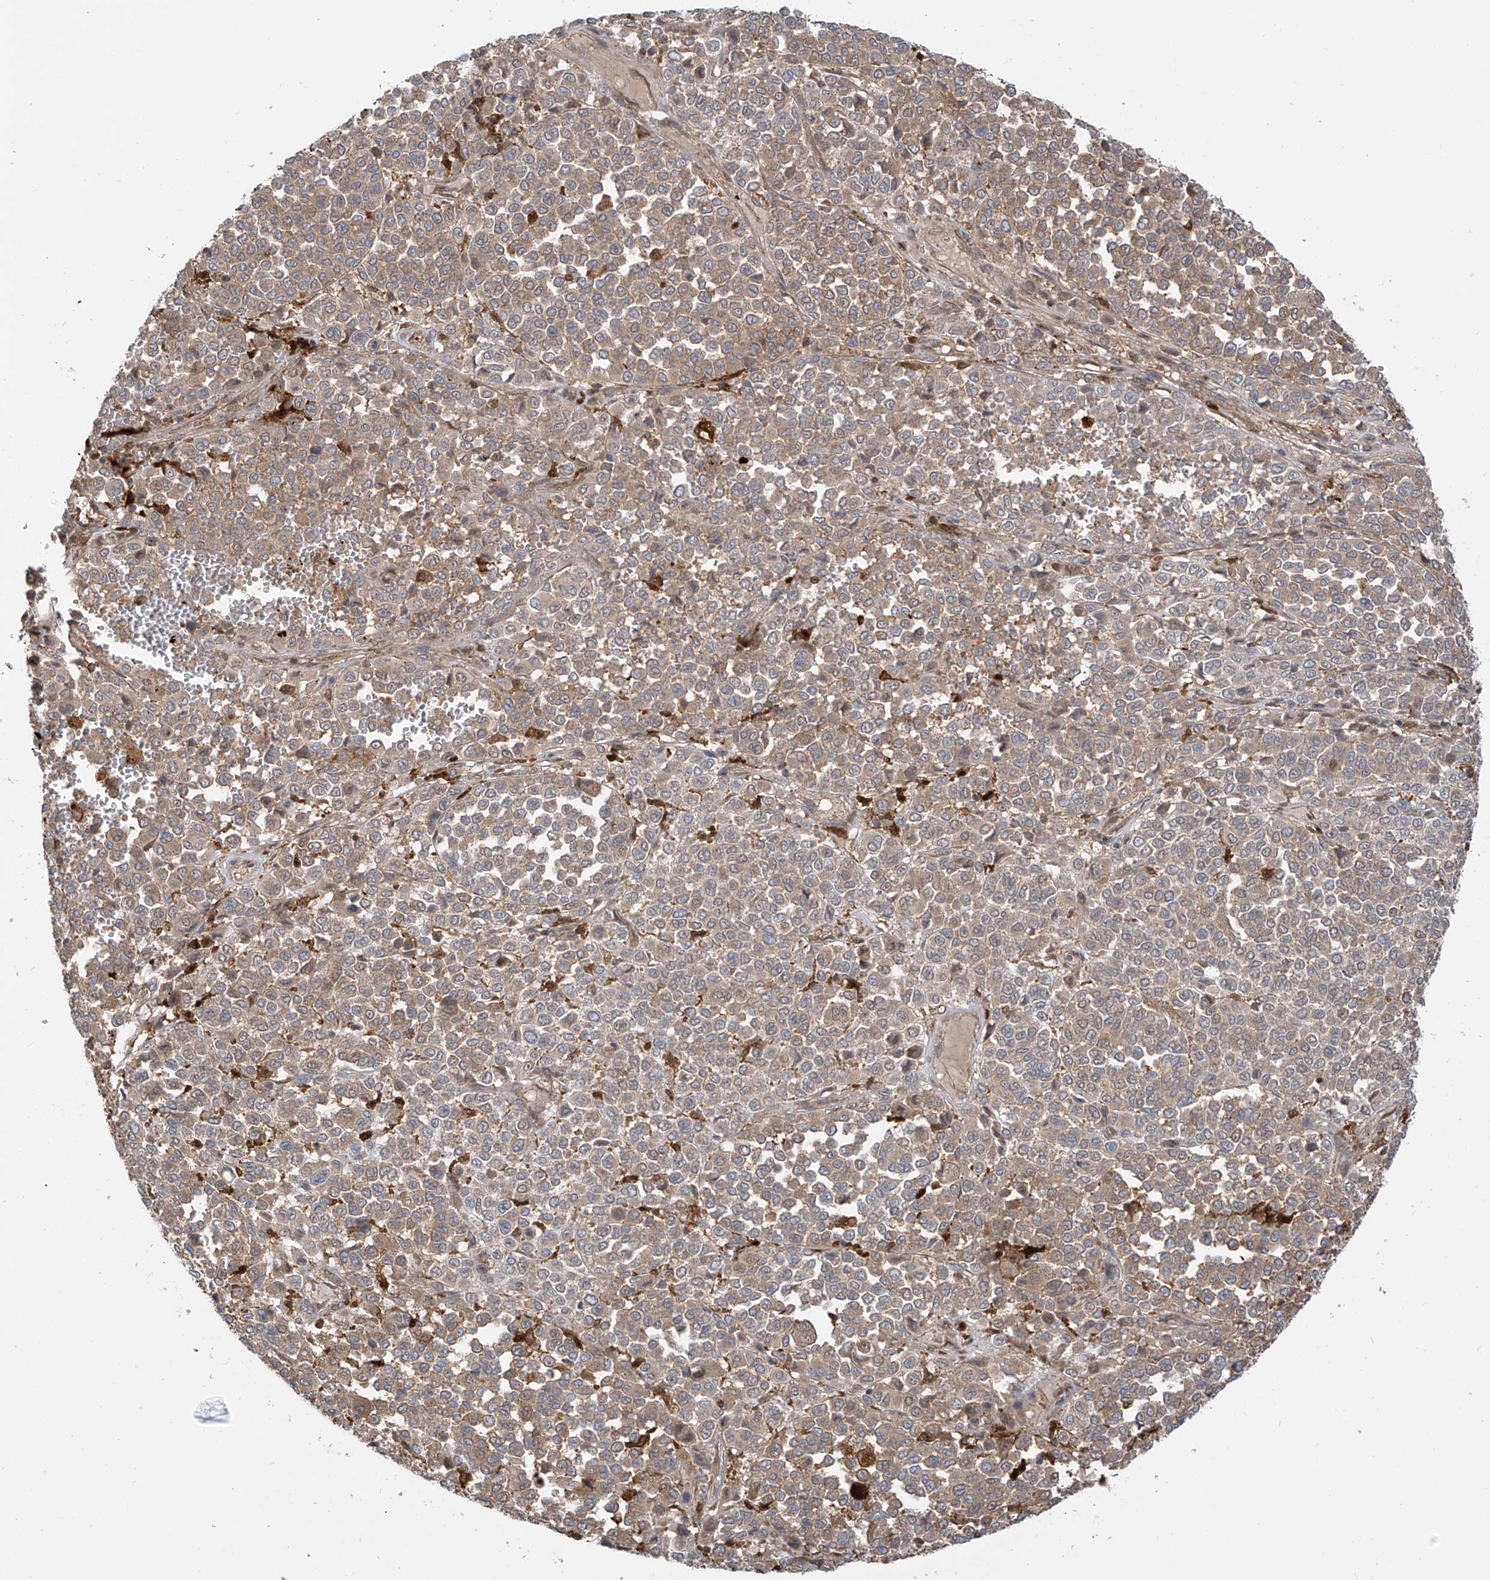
{"staining": {"intensity": "weak", "quantity": ">75%", "location": "cytoplasmic/membranous"}, "tissue": "melanoma", "cell_type": "Tumor cells", "image_type": "cancer", "snomed": [{"axis": "morphology", "description": "Malignant melanoma, Metastatic site"}, {"axis": "topography", "description": "Pancreas"}], "caption": "The photomicrograph shows immunohistochemical staining of malignant melanoma (metastatic site). There is weak cytoplasmic/membranous positivity is appreciated in approximately >75% of tumor cells.", "gene": "ATAD2B", "patient": {"sex": "female", "age": 30}}